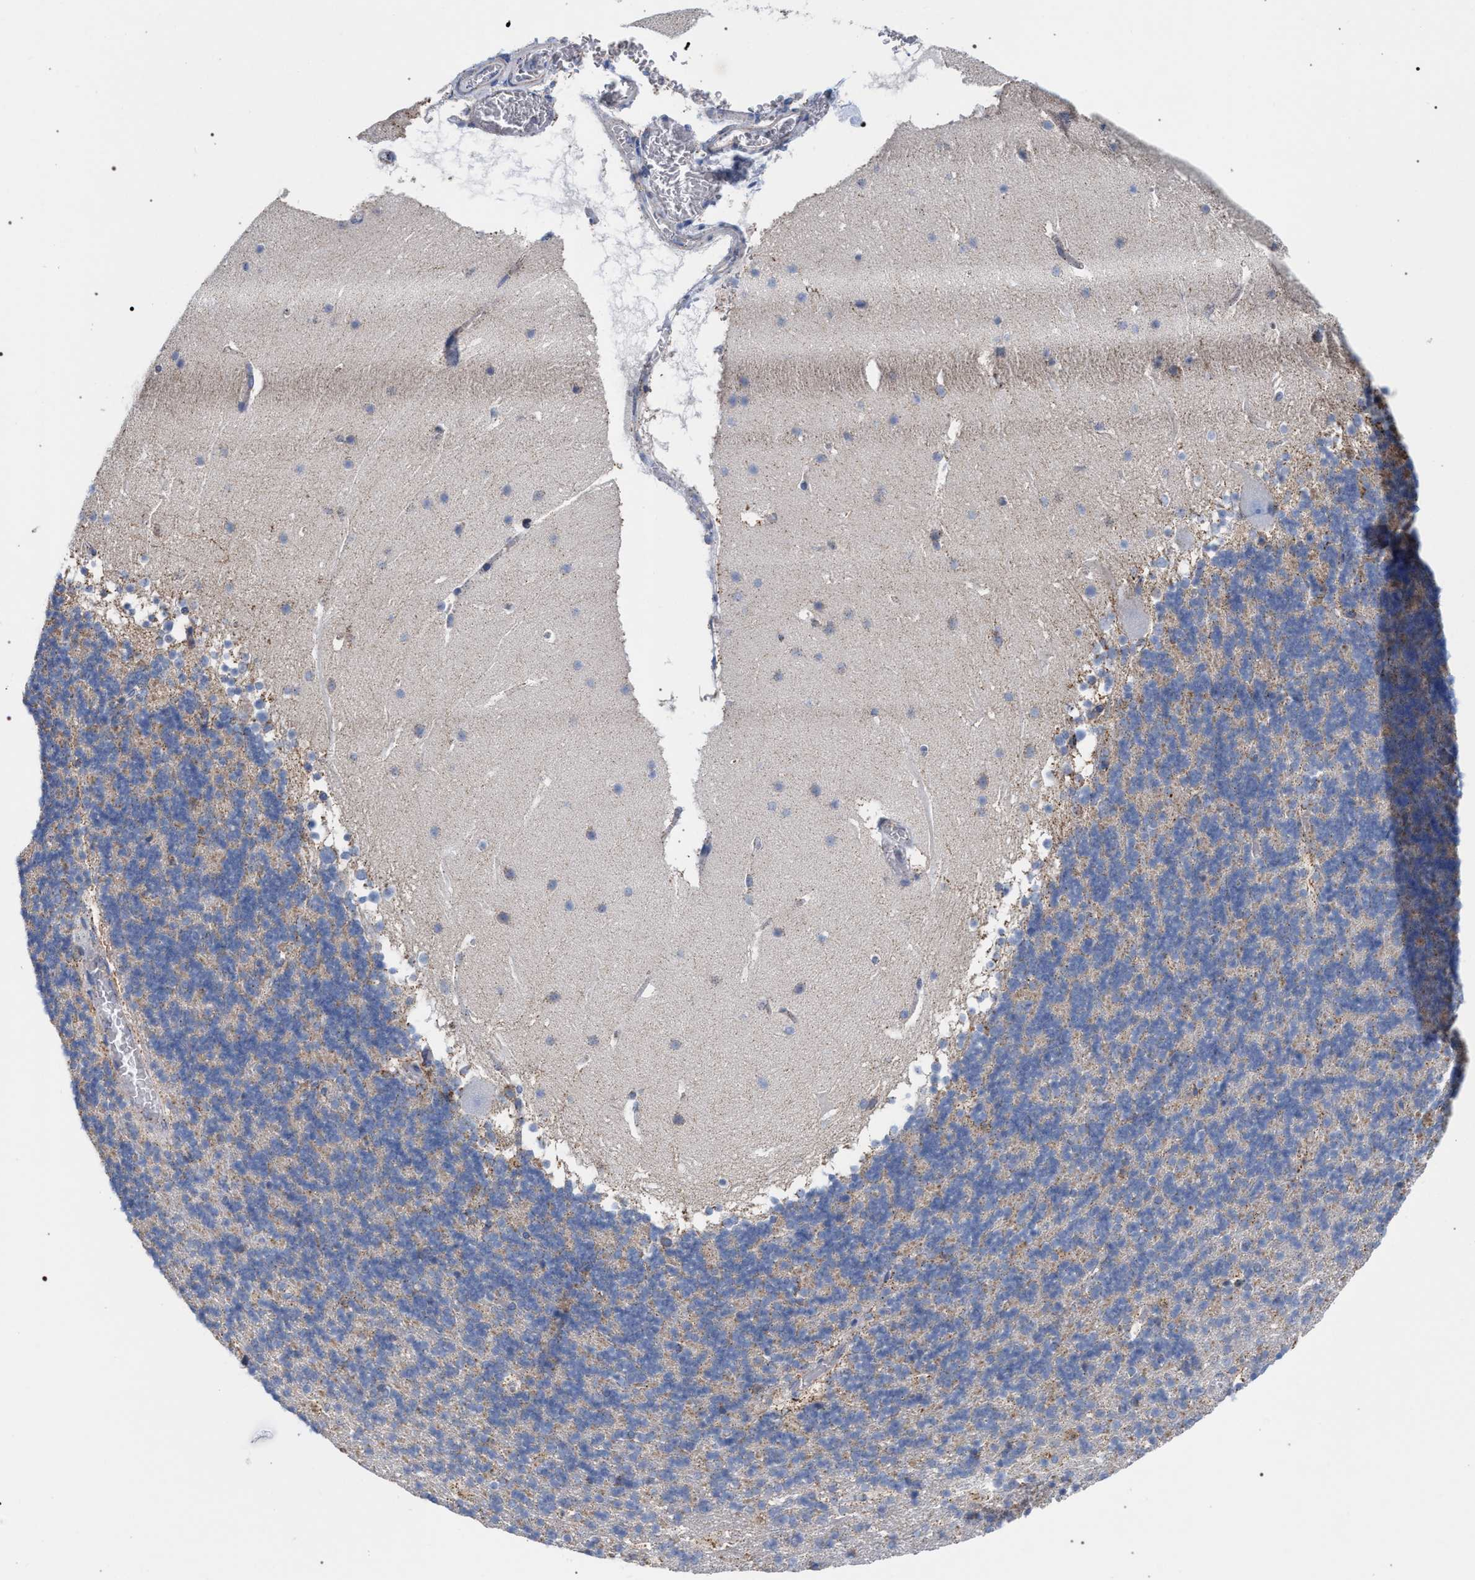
{"staining": {"intensity": "weak", "quantity": "25%-75%", "location": "cytoplasmic/membranous"}, "tissue": "cerebellum", "cell_type": "Cells in granular layer", "image_type": "normal", "snomed": [{"axis": "morphology", "description": "Normal tissue, NOS"}, {"axis": "topography", "description": "Cerebellum"}], "caption": "Immunohistochemistry (IHC) (DAB (3,3'-diaminobenzidine)) staining of unremarkable cerebellum reveals weak cytoplasmic/membranous protein staining in approximately 25%-75% of cells in granular layer.", "gene": "ECI2", "patient": {"sex": "male", "age": 45}}